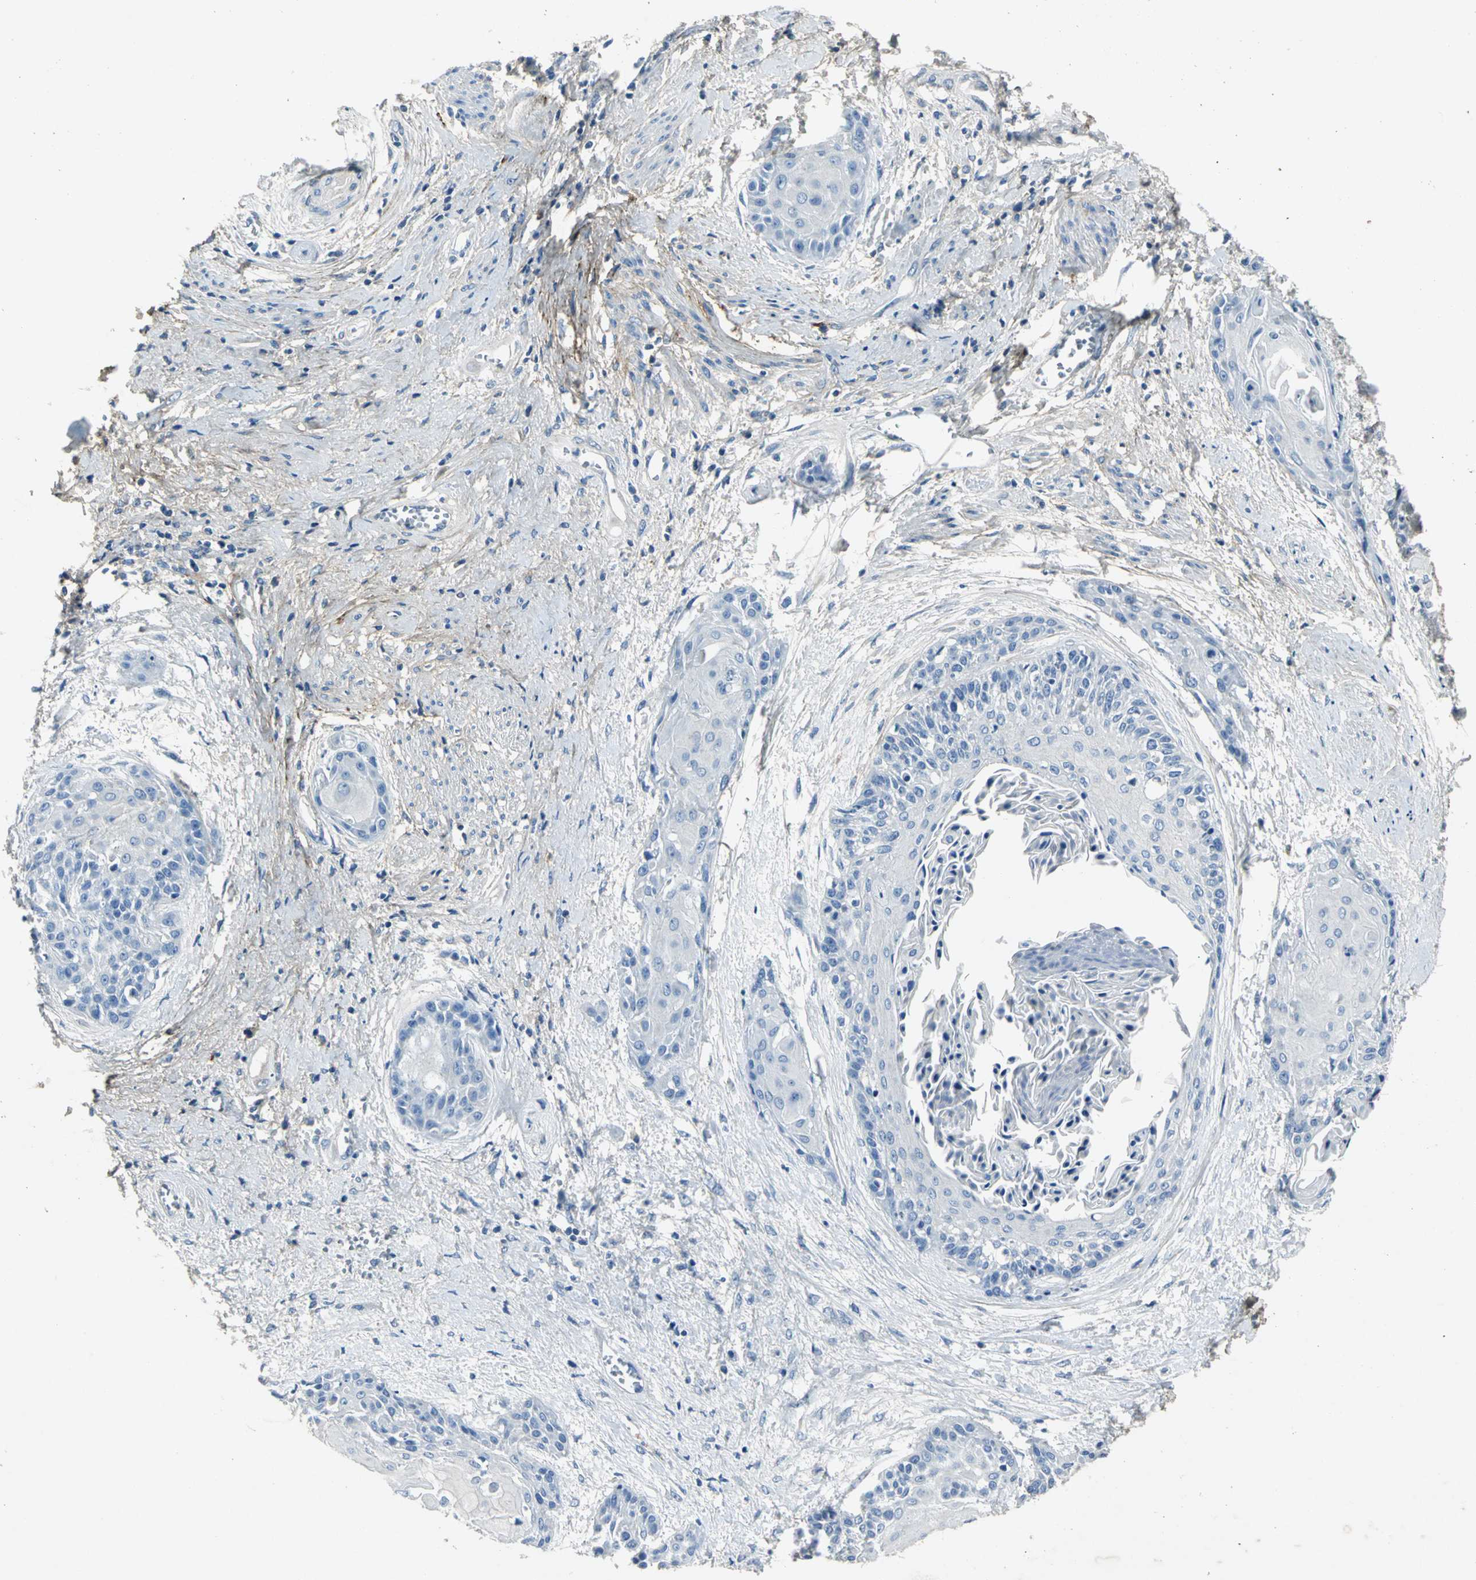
{"staining": {"intensity": "negative", "quantity": "none", "location": "none"}, "tissue": "cervical cancer", "cell_type": "Tumor cells", "image_type": "cancer", "snomed": [{"axis": "morphology", "description": "Squamous cell carcinoma, NOS"}, {"axis": "topography", "description": "Cervix"}], "caption": "Human cervical cancer stained for a protein using IHC exhibits no staining in tumor cells.", "gene": "EFNB3", "patient": {"sex": "female", "age": 57}}